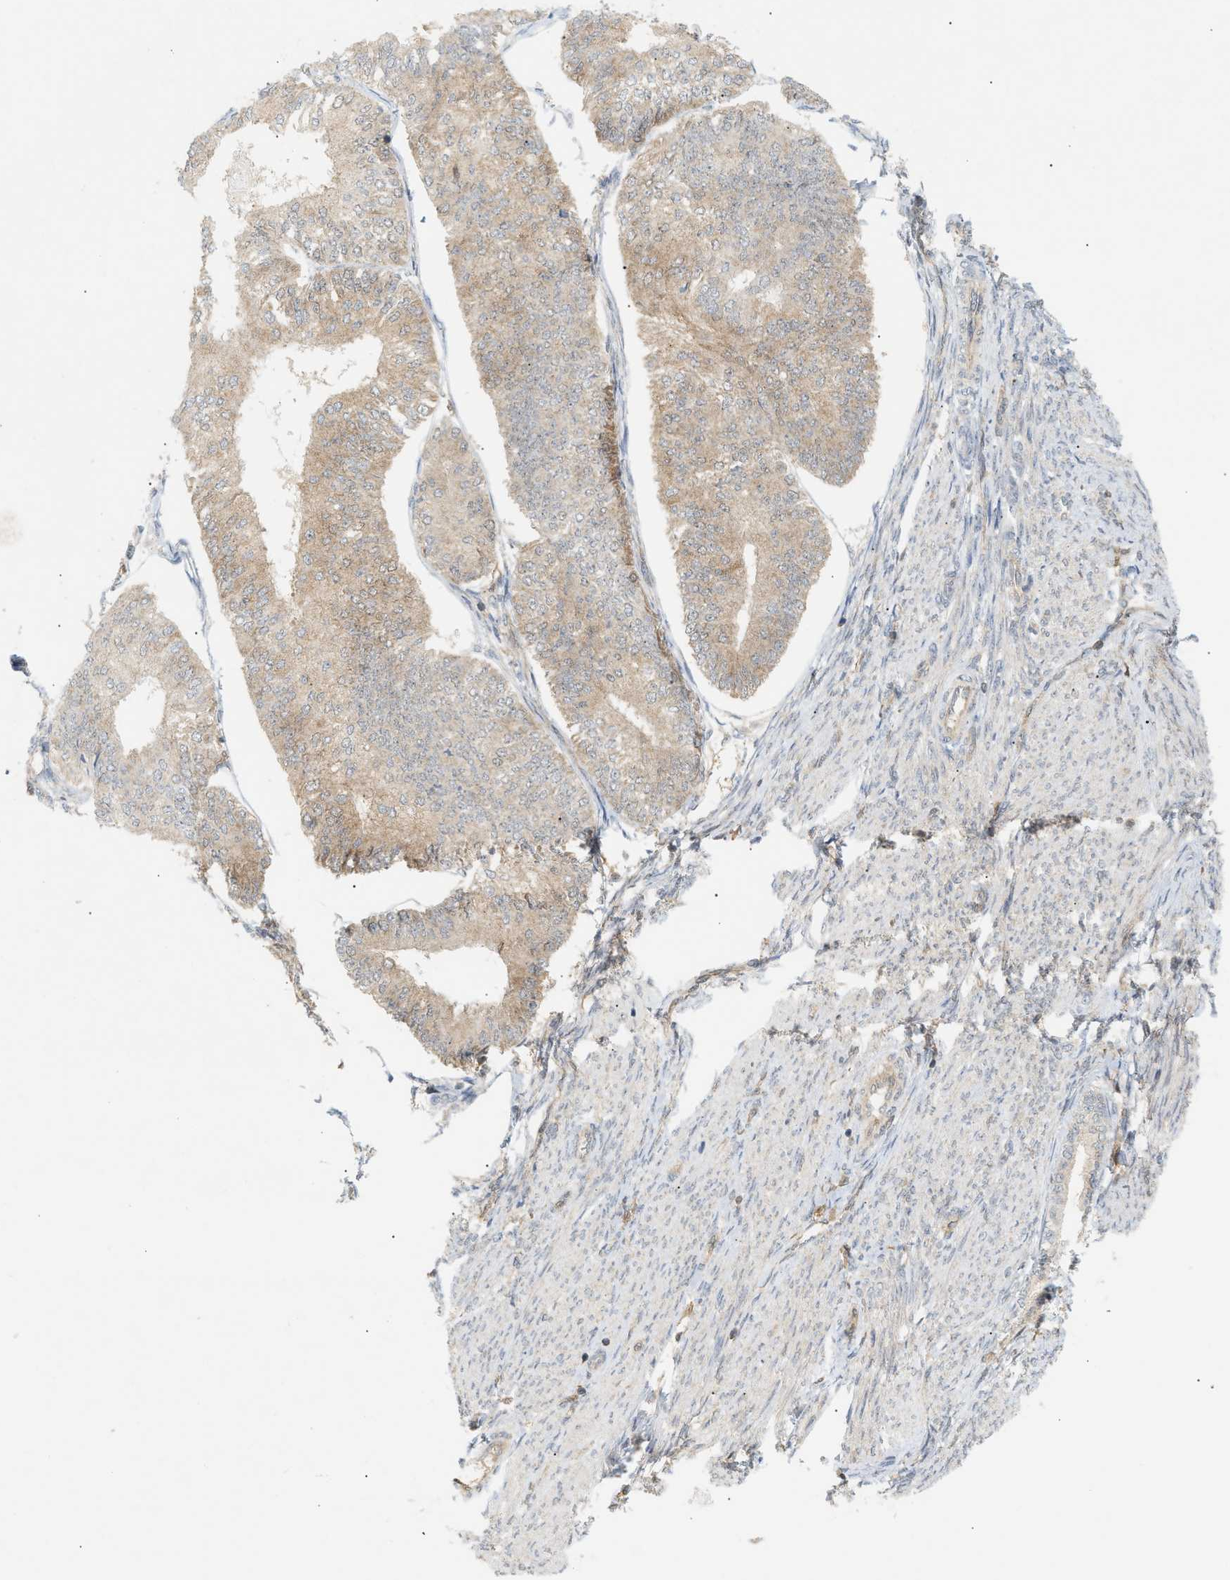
{"staining": {"intensity": "weak", "quantity": ">75%", "location": "cytoplasmic/membranous"}, "tissue": "endometrial cancer", "cell_type": "Tumor cells", "image_type": "cancer", "snomed": [{"axis": "morphology", "description": "Adenocarcinoma, NOS"}, {"axis": "topography", "description": "Endometrium"}], "caption": "IHC micrograph of adenocarcinoma (endometrial) stained for a protein (brown), which displays low levels of weak cytoplasmic/membranous expression in approximately >75% of tumor cells.", "gene": "SHC1", "patient": {"sex": "female", "age": 58}}